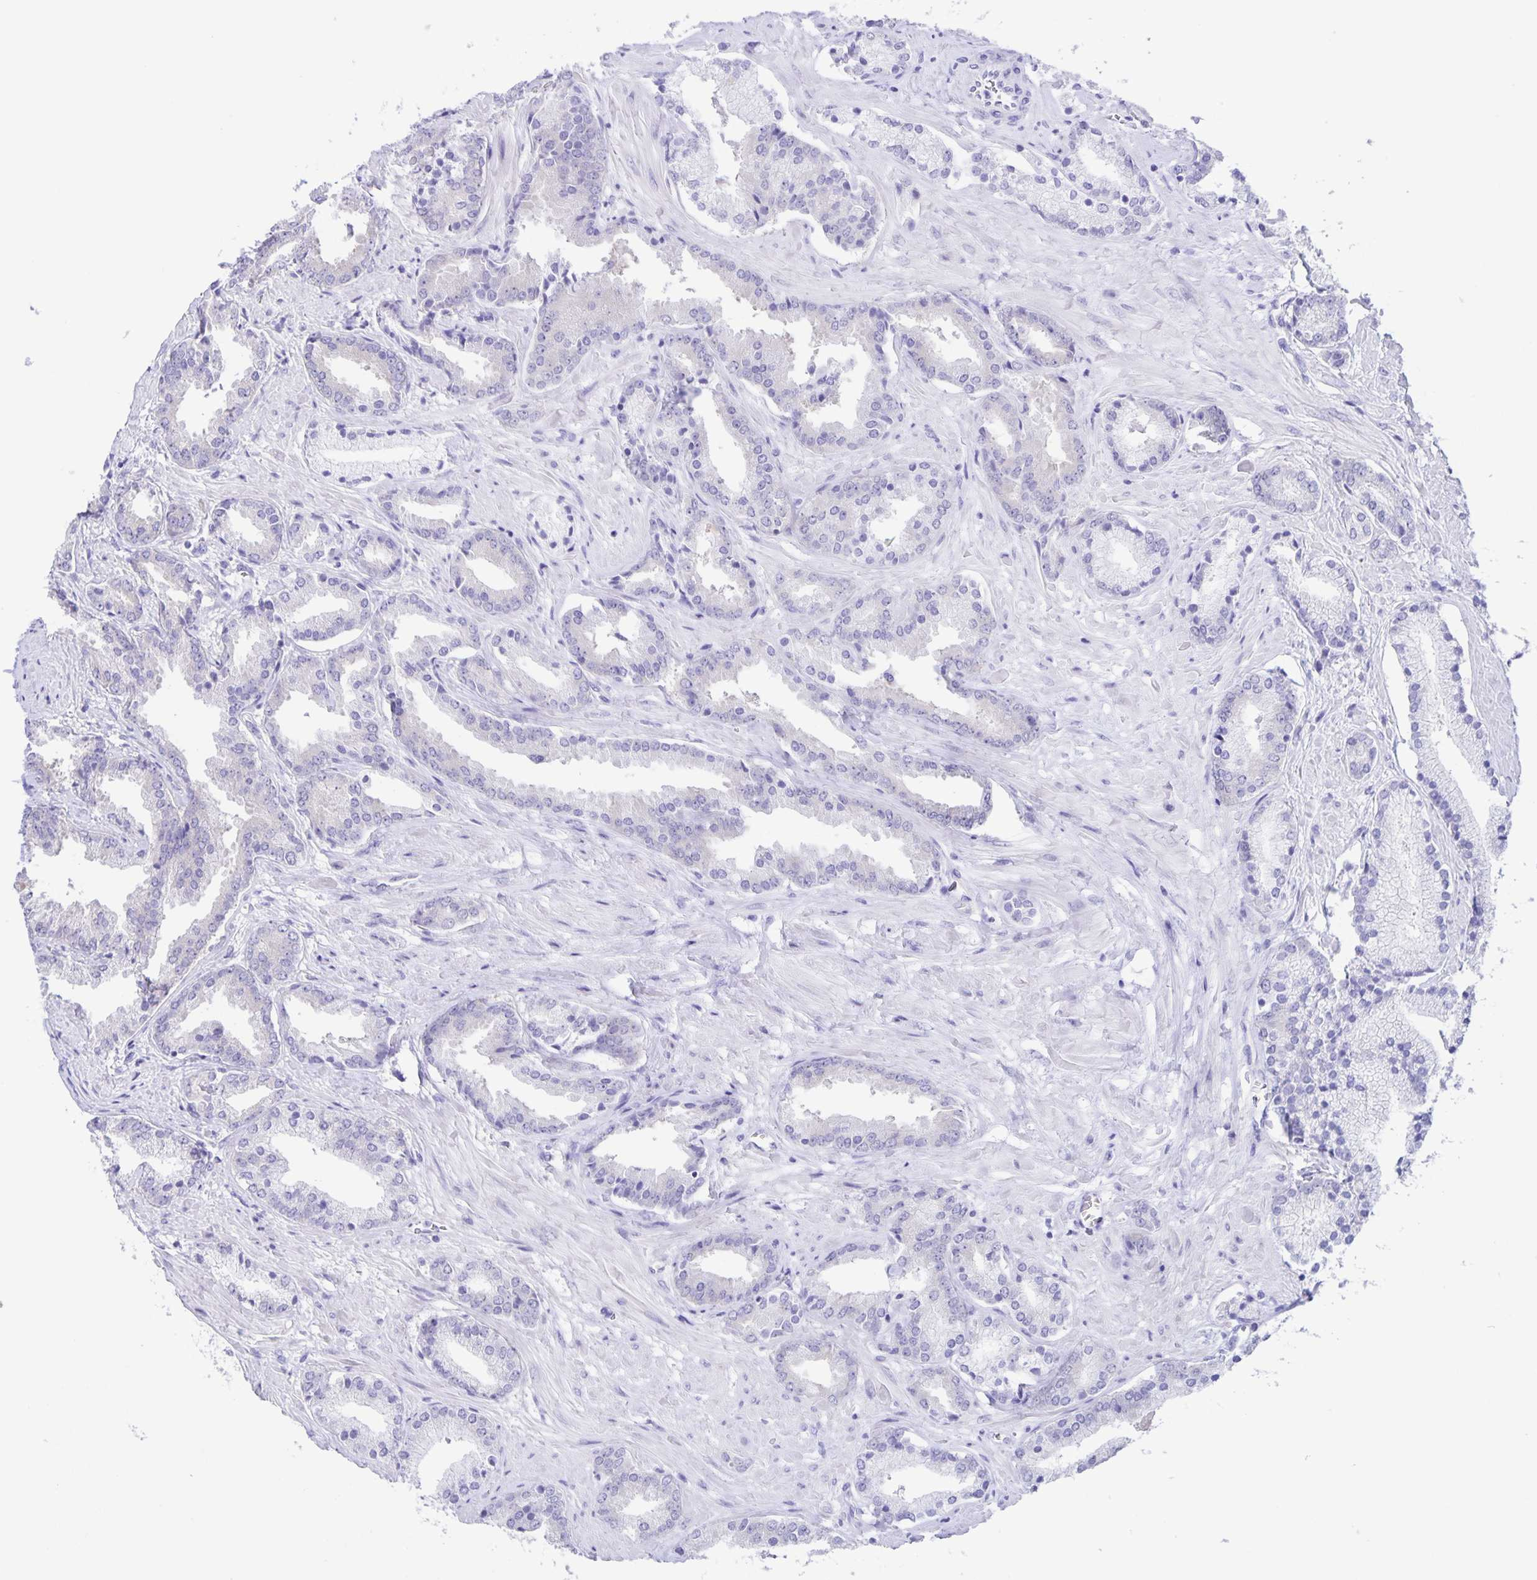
{"staining": {"intensity": "negative", "quantity": "none", "location": "none"}, "tissue": "prostate cancer", "cell_type": "Tumor cells", "image_type": "cancer", "snomed": [{"axis": "morphology", "description": "Adenocarcinoma, High grade"}, {"axis": "topography", "description": "Prostate"}], "caption": "A high-resolution photomicrograph shows IHC staining of prostate cancer (adenocarcinoma (high-grade)), which demonstrates no significant positivity in tumor cells.", "gene": "CAPSL", "patient": {"sex": "male", "age": 56}}